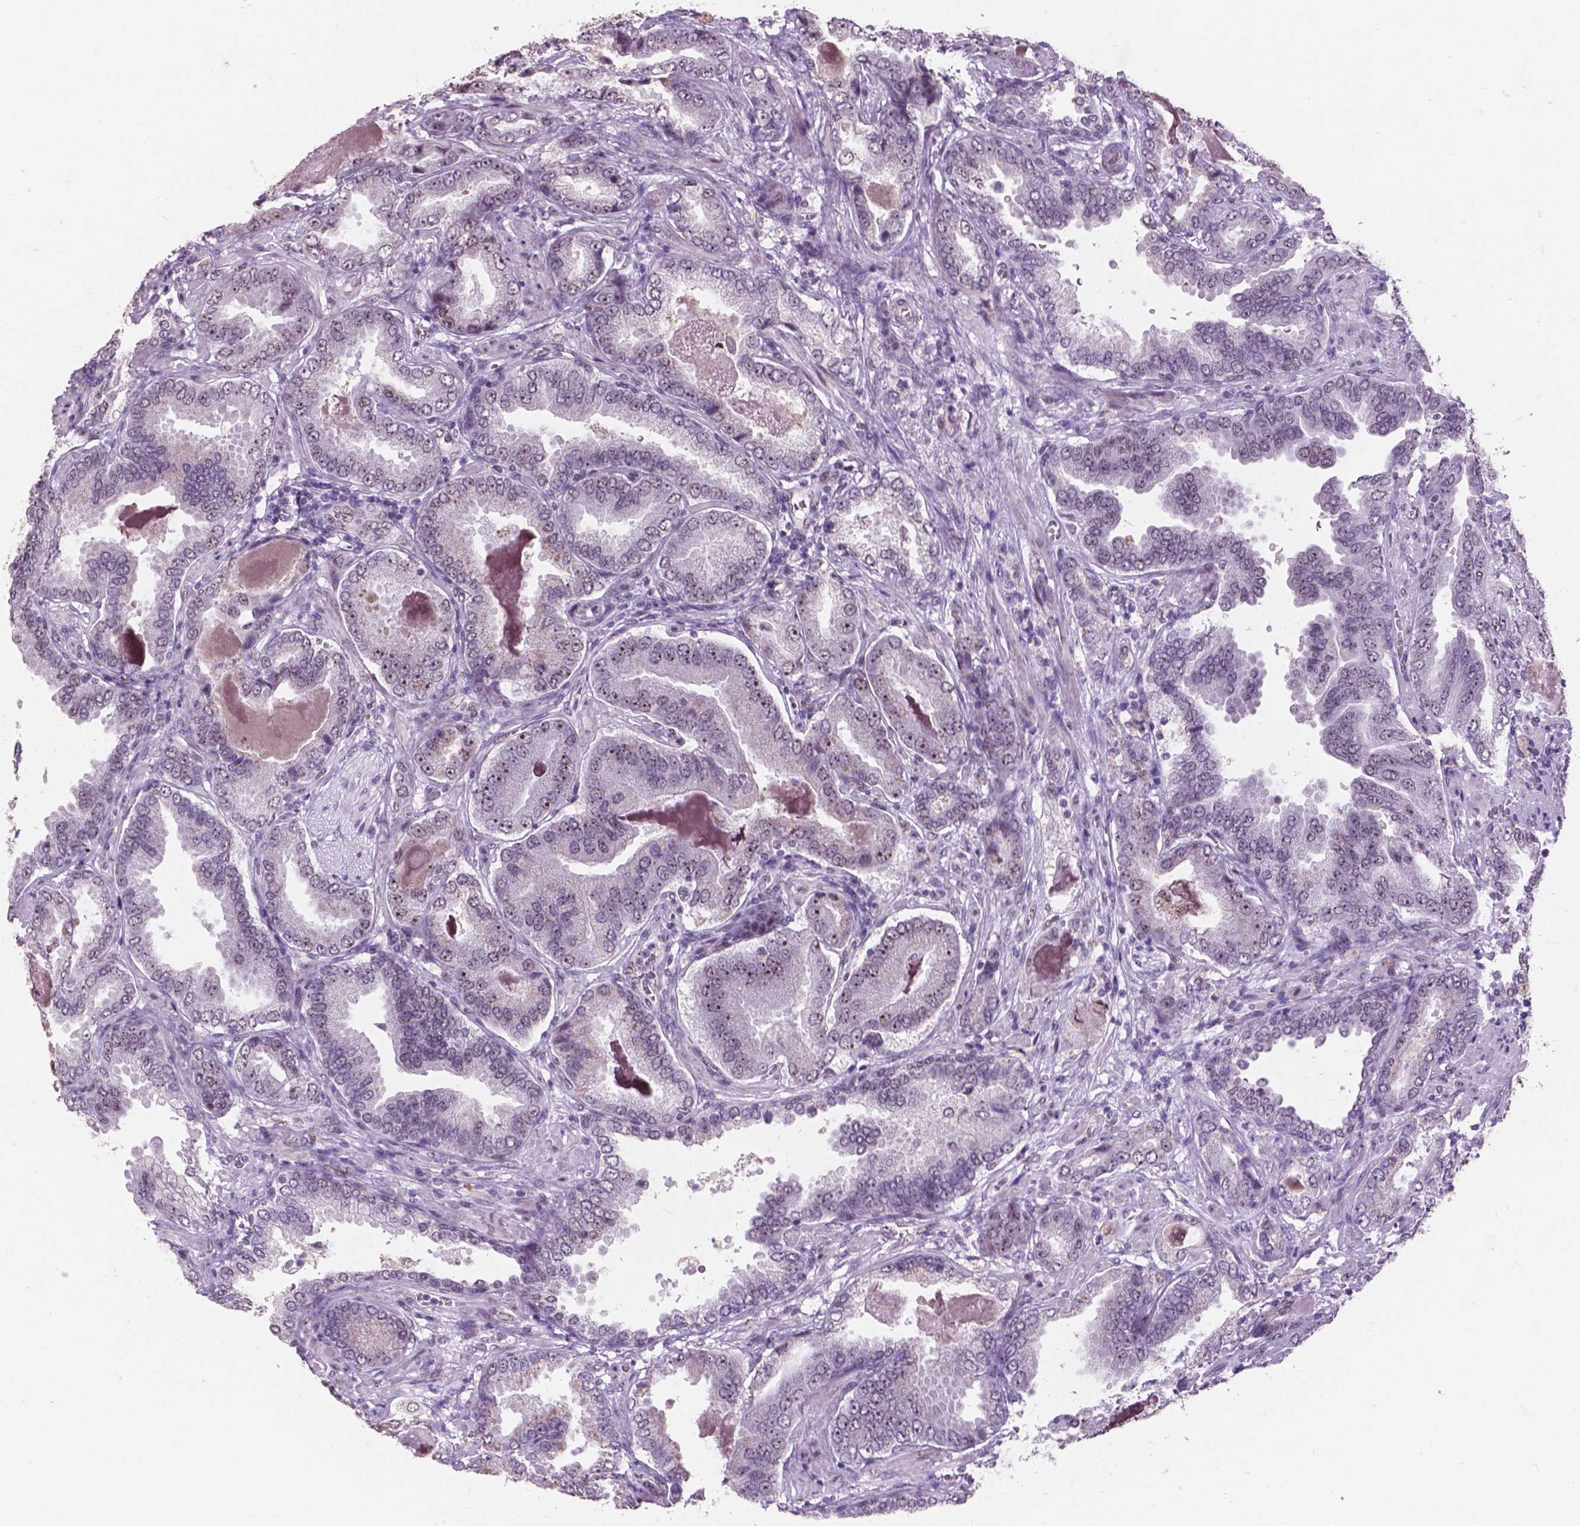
{"staining": {"intensity": "moderate", "quantity": "<25%", "location": "nuclear"}, "tissue": "prostate cancer", "cell_type": "Tumor cells", "image_type": "cancer", "snomed": [{"axis": "morphology", "description": "Adenocarcinoma, NOS"}, {"axis": "topography", "description": "Prostate"}], "caption": "Approximately <25% of tumor cells in human adenocarcinoma (prostate) display moderate nuclear protein positivity as visualized by brown immunohistochemical staining.", "gene": "COIL", "patient": {"sex": "male", "age": 64}}